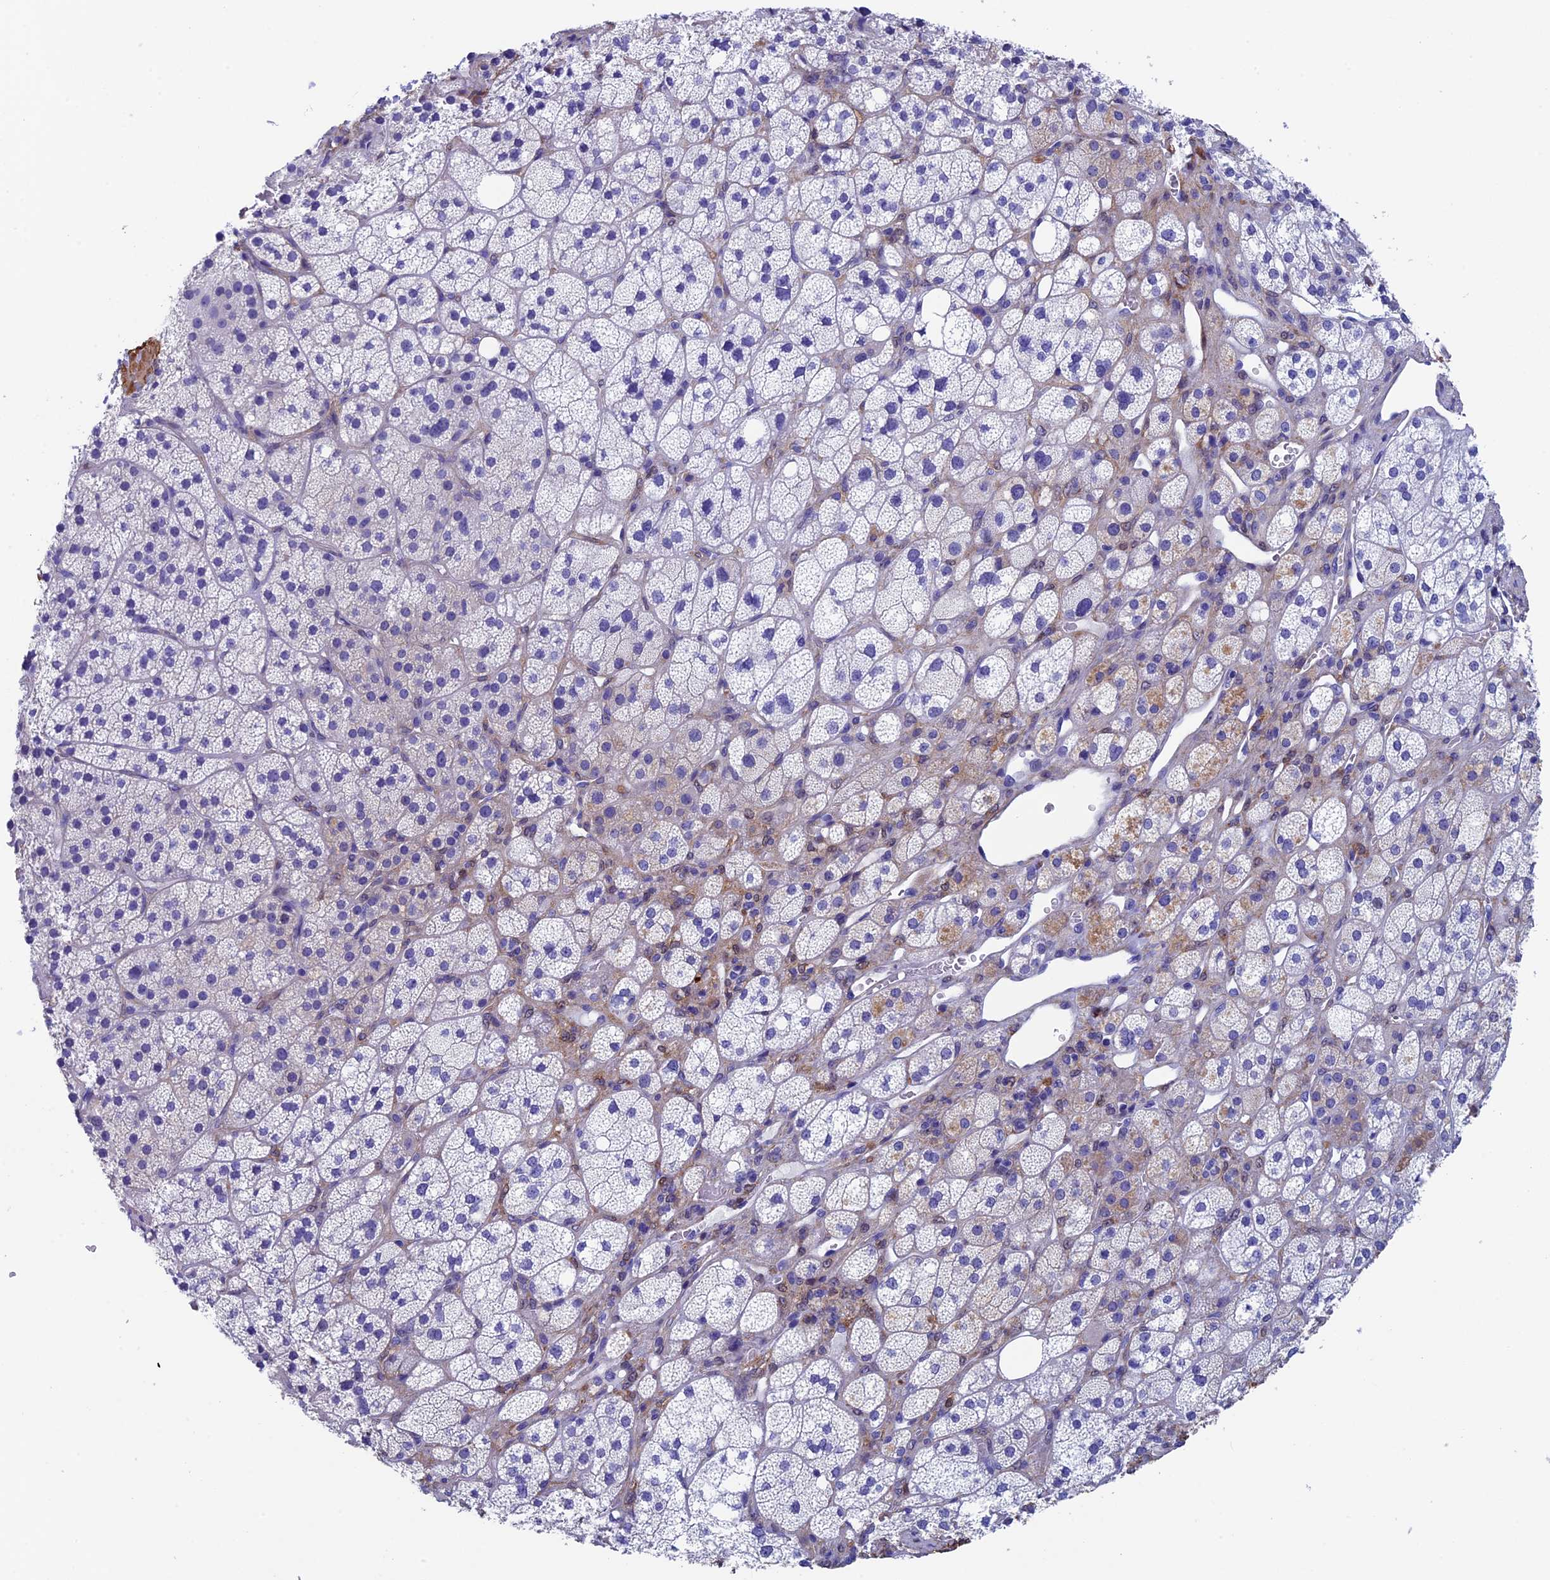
{"staining": {"intensity": "weak", "quantity": "<25%", "location": "cytoplasmic/membranous"}, "tissue": "adrenal gland", "cell_type": "Glandular cells", "image_type": "normal", "snomed": [{"axis": "morphology", "description": "Normal tissue, NOS"}, {"axis": "topography", "description": "Adrenal gland"}], "caption": "Glandular cells show no significant expression in normal adrenal gland.", "gene": "ADH7", "patient": {"sex": "male", "age": 61}}